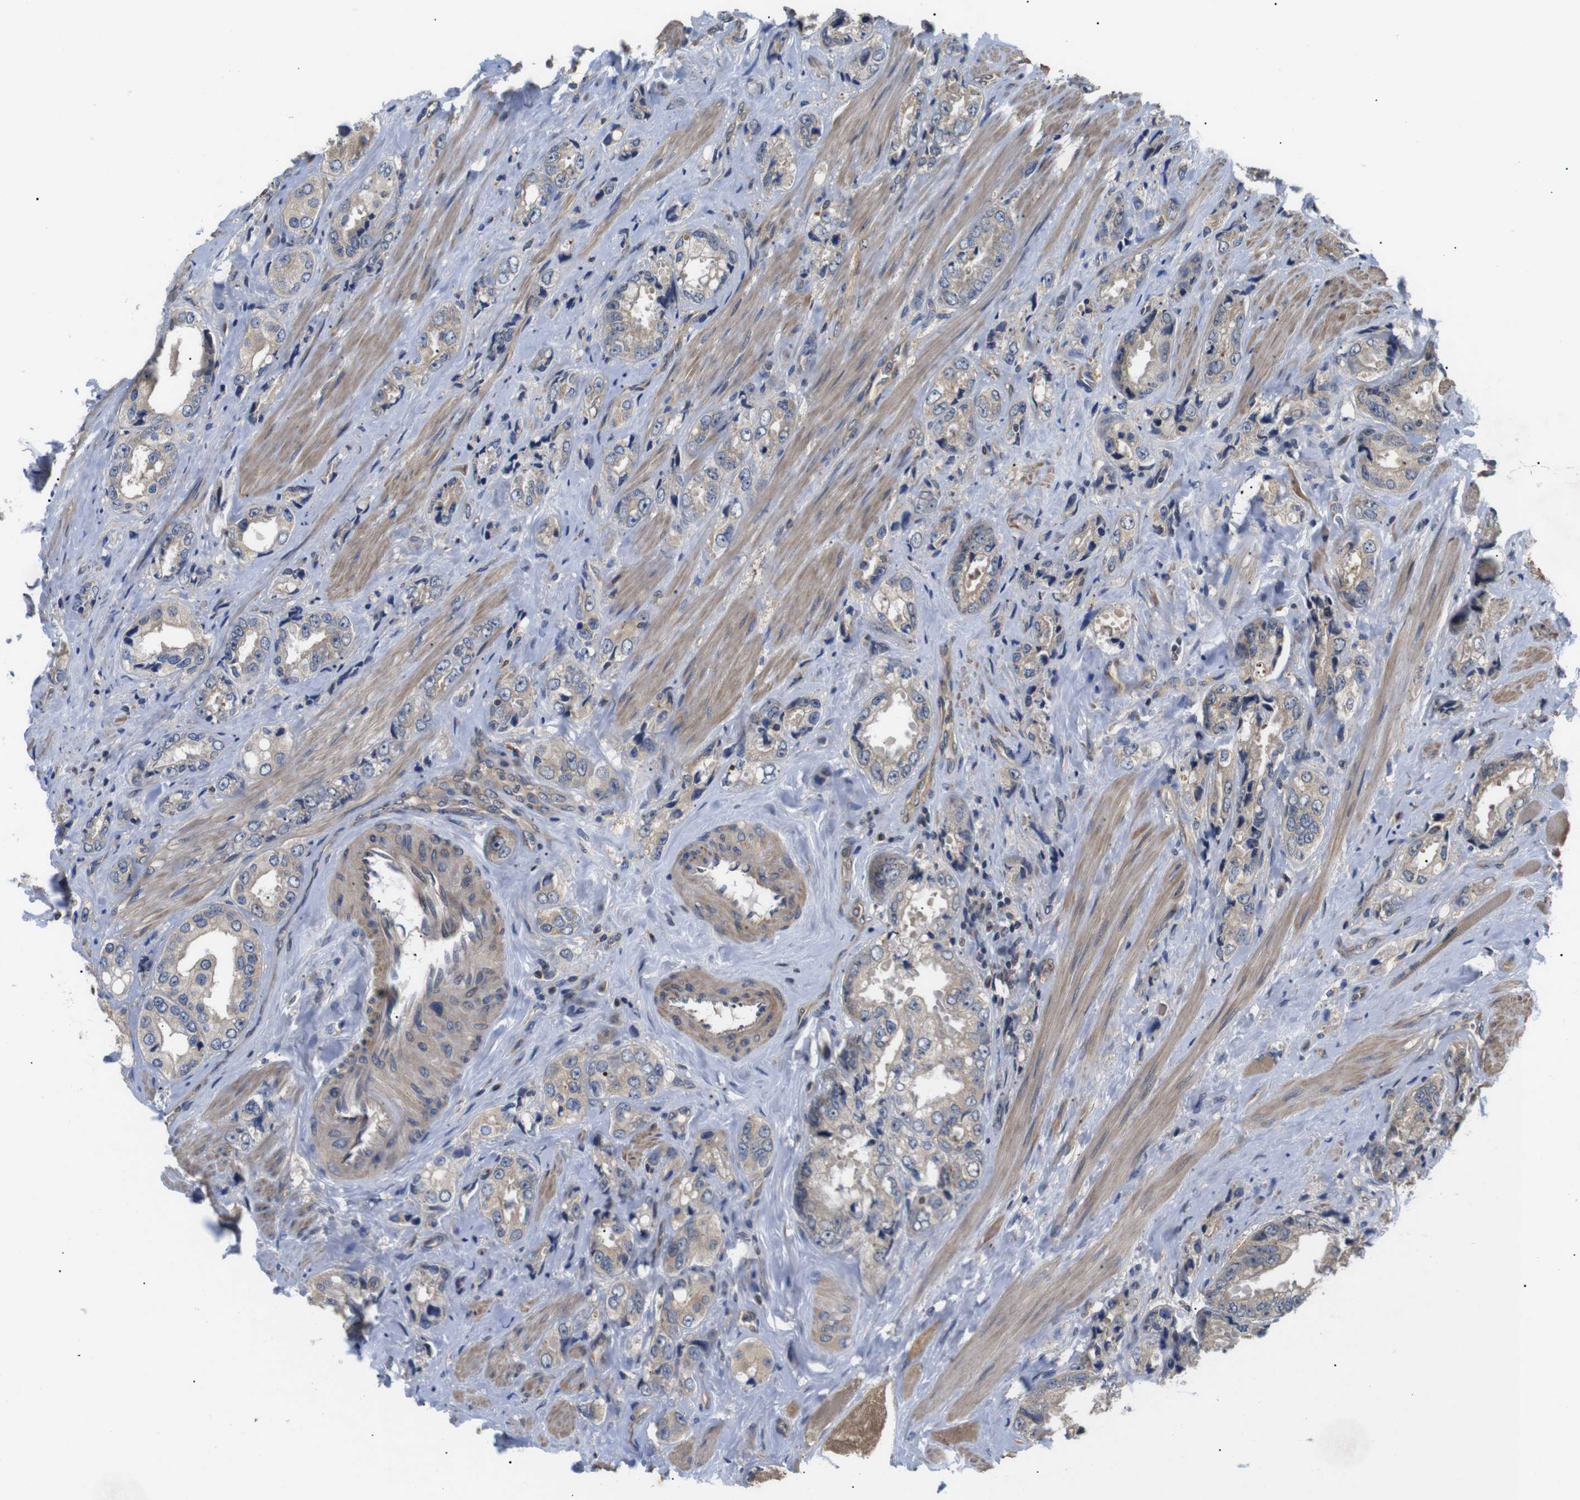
{"staining": {"intensity": "weak", "quantity": ">75%", "location": "cytoplasmic/membranous"}, "tissue": "prostate cancer", "cell_type": "Tumor cells", "image_type": "cancer", "snomed": [{"axis": "morphology", "description": "Adenocarcinoma, High grade"}, {"axis": "topography", "description": "Prostate"}], "caption": "A low amount of weak cytoplasmic/membranous expression is identified in approximately >75% of tumor cells in high-grade adenocarcinoma (prostate) tissue.", "gene": "DDR1", "patient": {"sex": "male", "age": 61}}